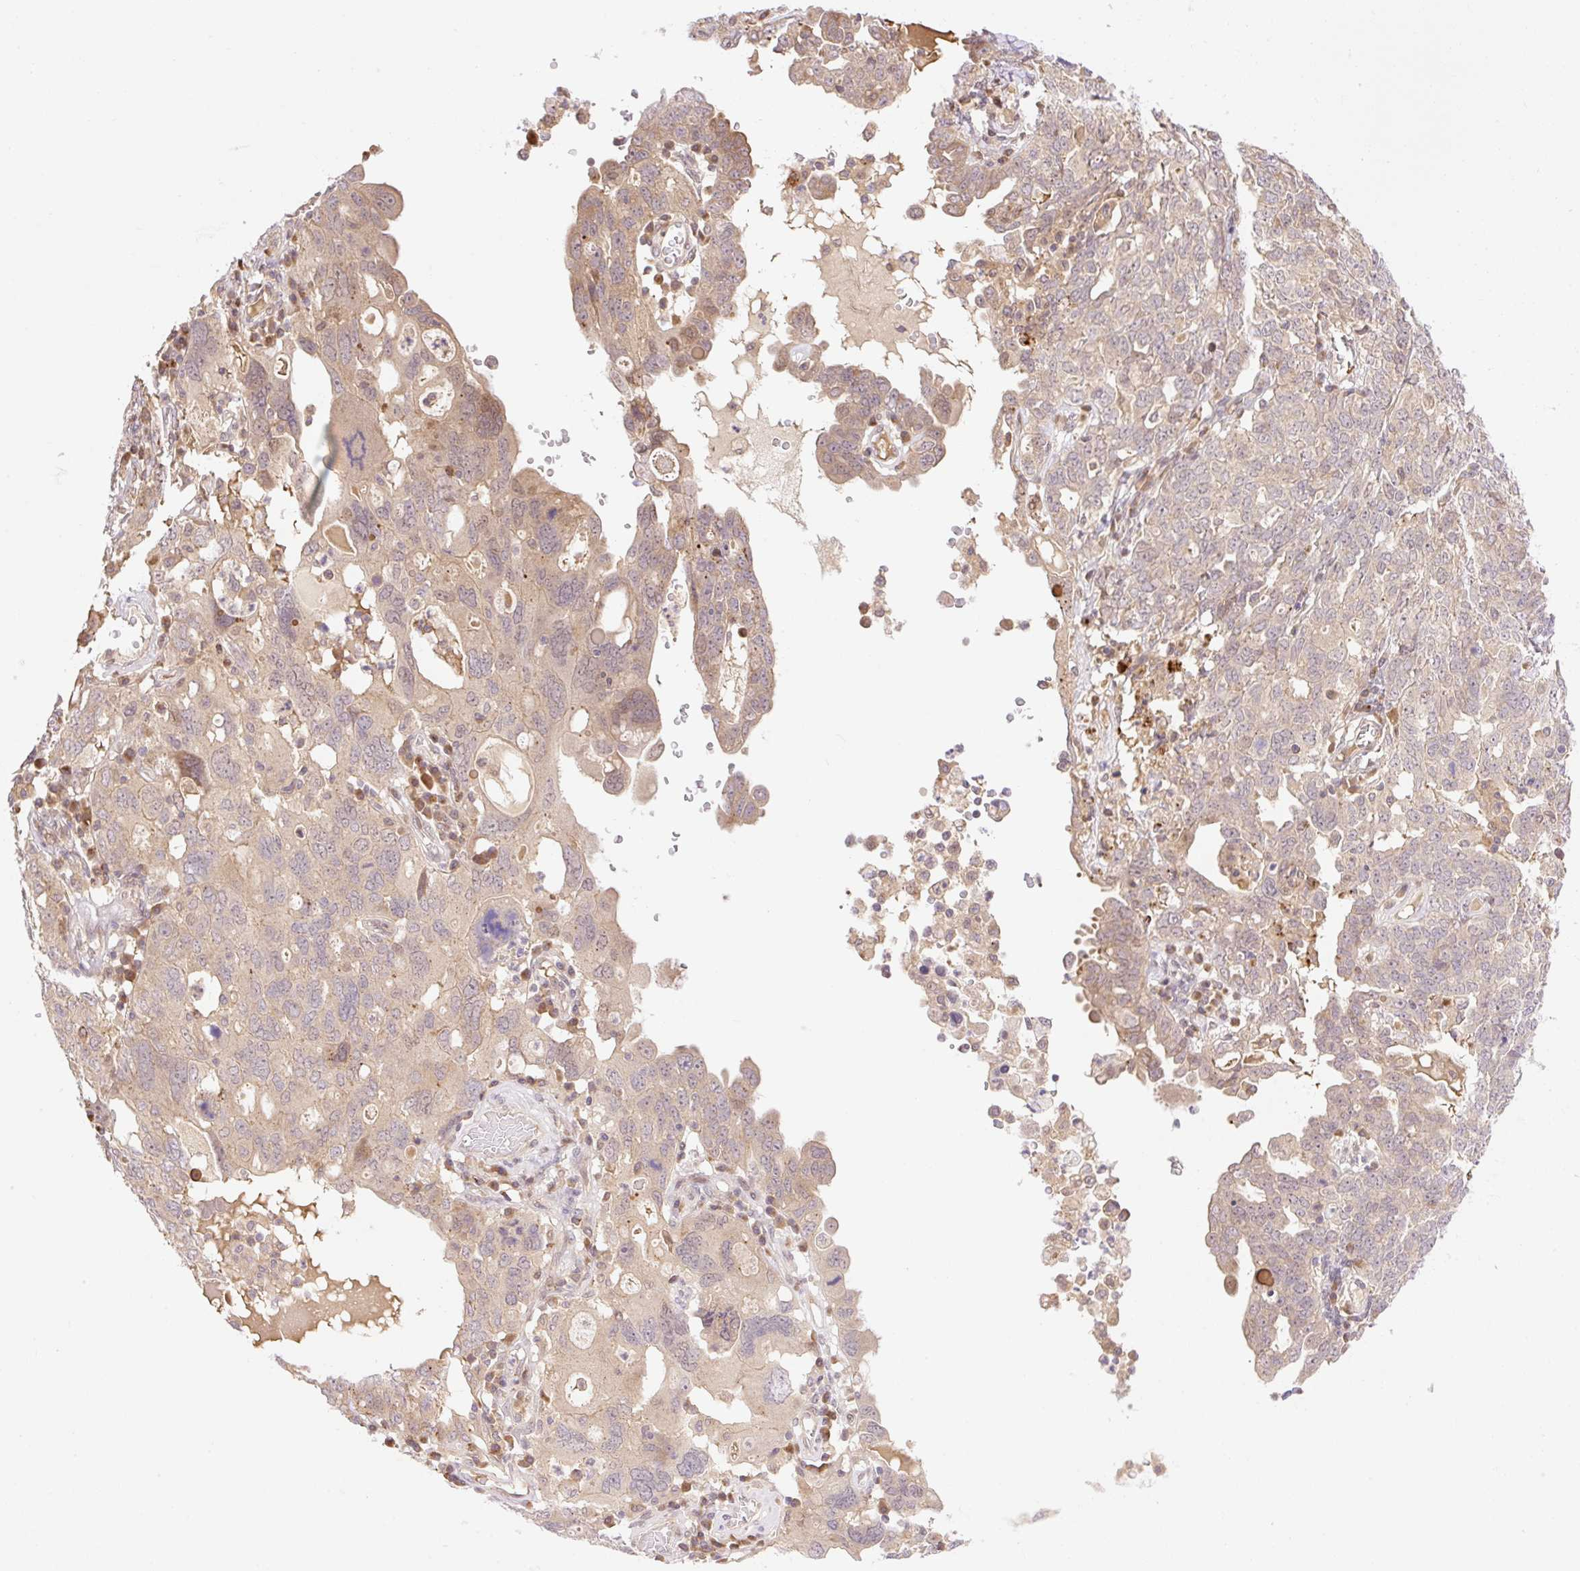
{"staining": {"intensity": "weak", "quantity": ">75%", "location": "cytoplasmic/membranous"}, "tissue": "ovarian cancer", "cell_type": "Tumor cells", "image_type": "cancer", "snomed": [{"axis": "morphology", "description": "Carcinoma, endometroid"}, {"axis": "topography", "description": "Ovary"}], "caption": "This is an image of immunohistochemistry (IHC) staining of endometroid carcinoma (ovarian), which shows weak positivity in the cytoplasmic/membranous of tumor cells.", "gene": "VPS25", "patient": {"sex": "female", "age": 62}}